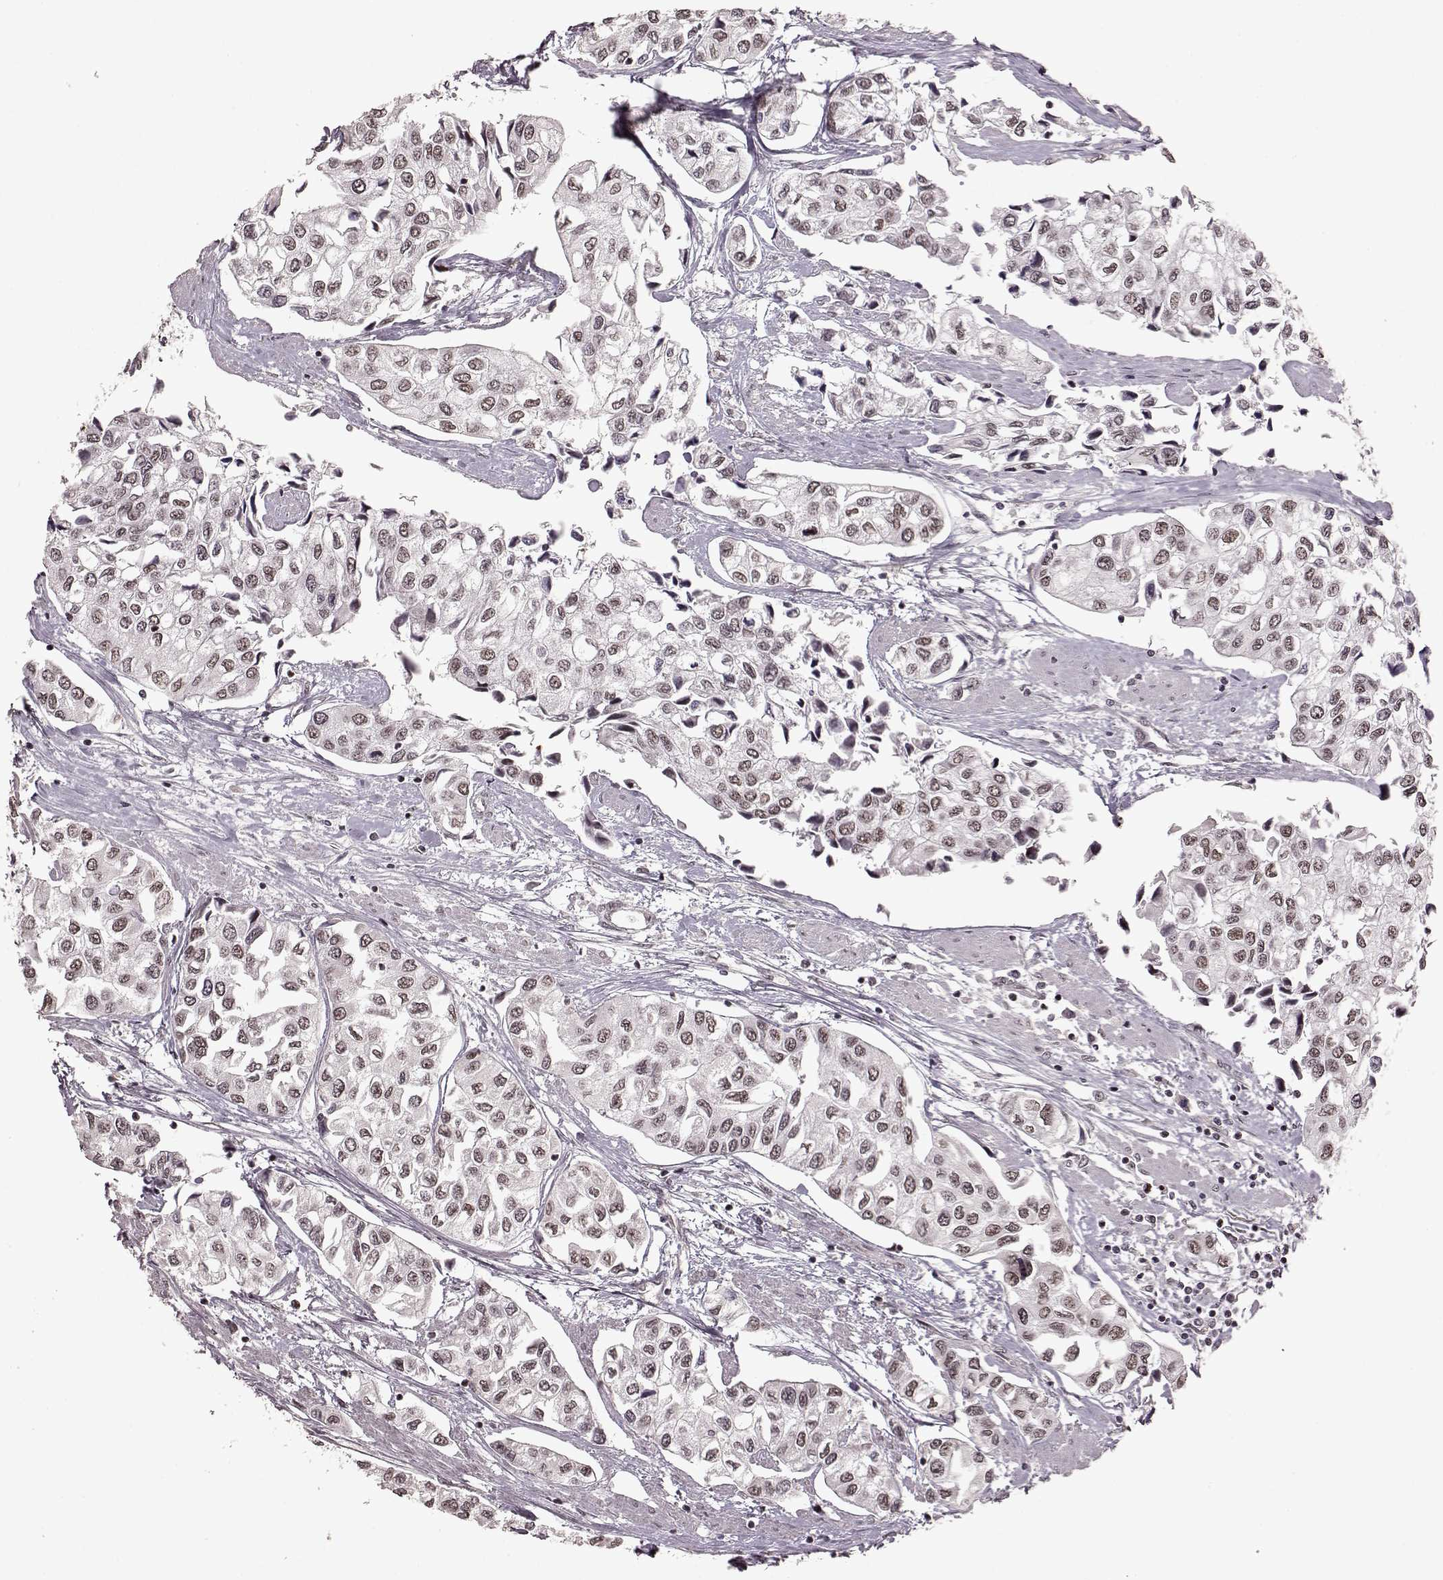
{"staining": {"intensity": "weak", "quantity": ">75%", "location": "nuclear"}, "tissue": "urothelial cancer", "cell_type": "Tumor cells", "image_type": "cancer", "snomed": [{"axis": "morphology", "description": "Urothelial carcinoma, High grade"}, {"axis": "topography", "description": "Urinary bladder"}], "caption": "The micrograph reveals staining of urothelial cancer, revealing weak nuclear protein staining (brown color) within tumor cells. (brown staining indicates protein expression, while blue staining denotes nuclei).", "gene": "RRAGD", "patient": {"sex": "male", "age": 73}}